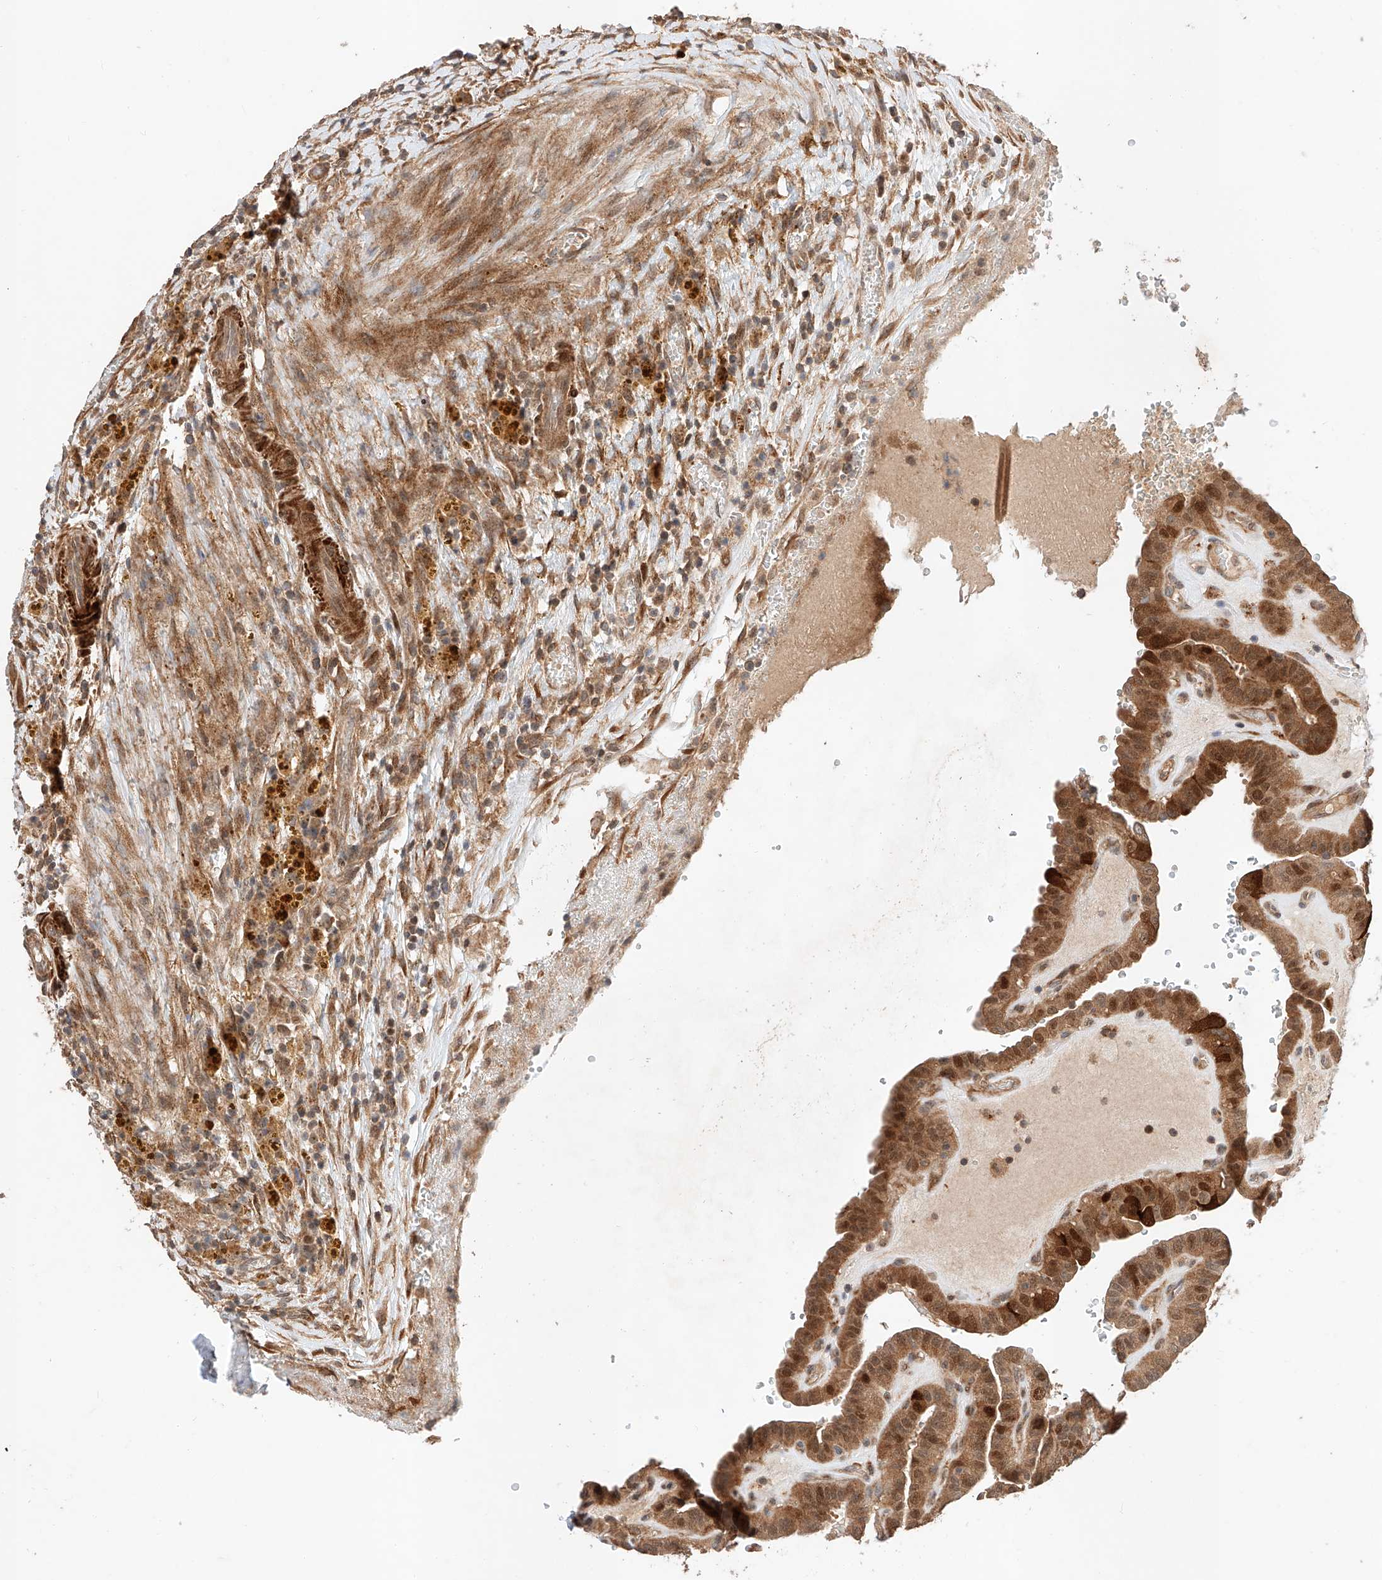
{"staining": {"intensity": "strong", "quantity": ">75%", "location": "cytoplasmic/membranous,nuclear"}, "tissue": "thyroid cancer", "cell_type": "Tumor cells", "image_type": "cancer", "snomed": [{"axis": "morphology", "description": "Papillary adenocarcinoma, NOS"}, {"axis": "topography", "description": "Thyroid gland"}], "caption": "Papillary adenocarcinoma (thyroid) stained for a protein shows strong cytoplasmic/membranous and nuclear positivity in tumor cells. The staining is performed using DAB brown chromogen to label protein expression. The nuclei are counter-stained blue using hematoxylin.", "gene": "RAB23", "patient": {"sex": "male", "age": 77}}